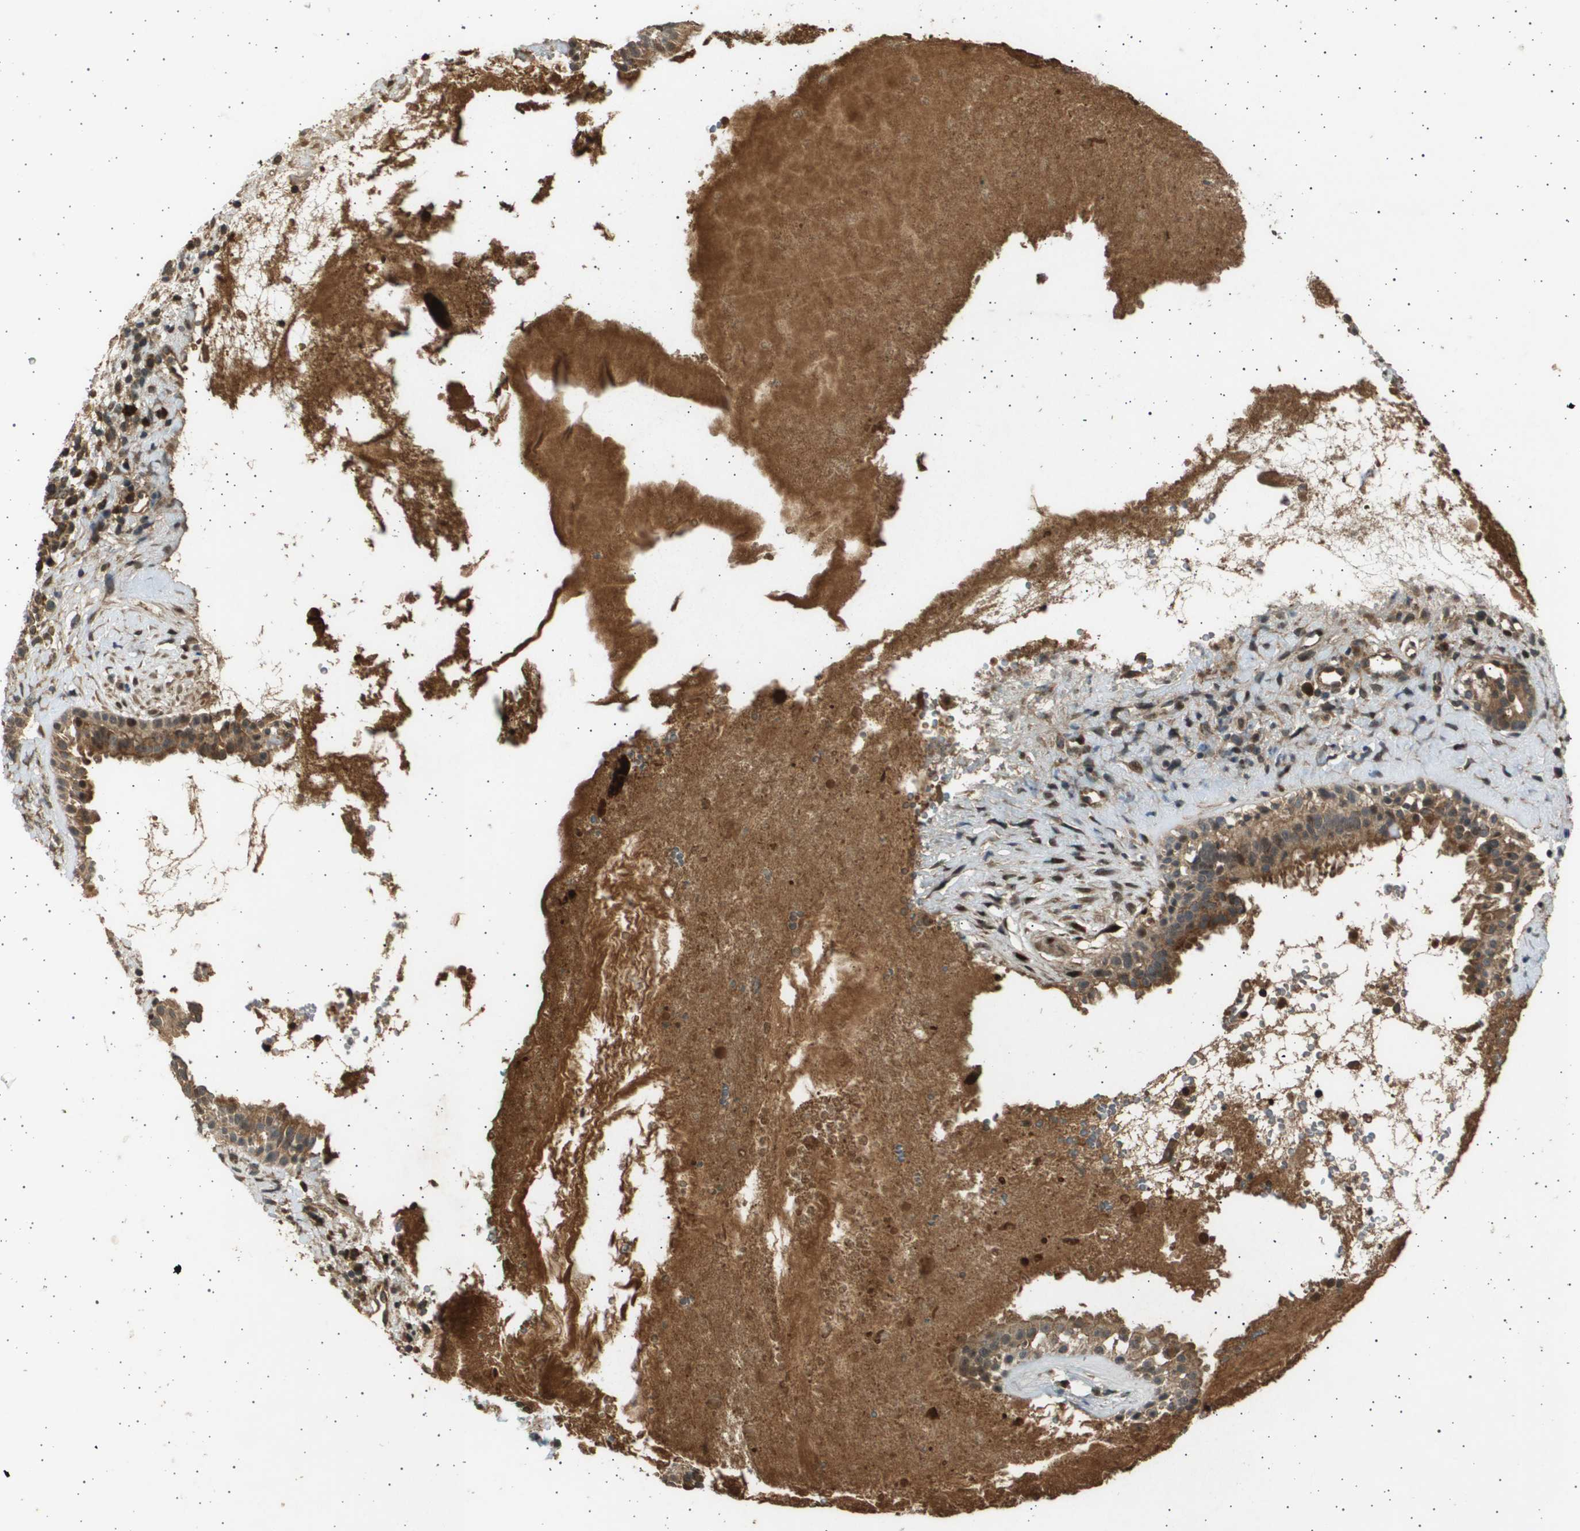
{"staining": {"intensity": "moderate", "quantity": ">75%", "location": "cytoplasmic/membranous"}, "tissue": "nasopharynx", "cell_type": "Respiratory epithelial cells", "image_type": "normal", "snomed": [{"axis": "morphology", "description": "Normal tissue, NOS"}, {"axis": "topography", "description": "Nasopharynx"}], "caption": "Nasopharynx stained with DAB immunohistochemistry demonstrates medium levels of moderate cytoplasmic/membranous positivity in about >75% of respiratory epithelial cells.", "gene": "TNRC6A", "patient": {"sex": "male", "age": 22}}